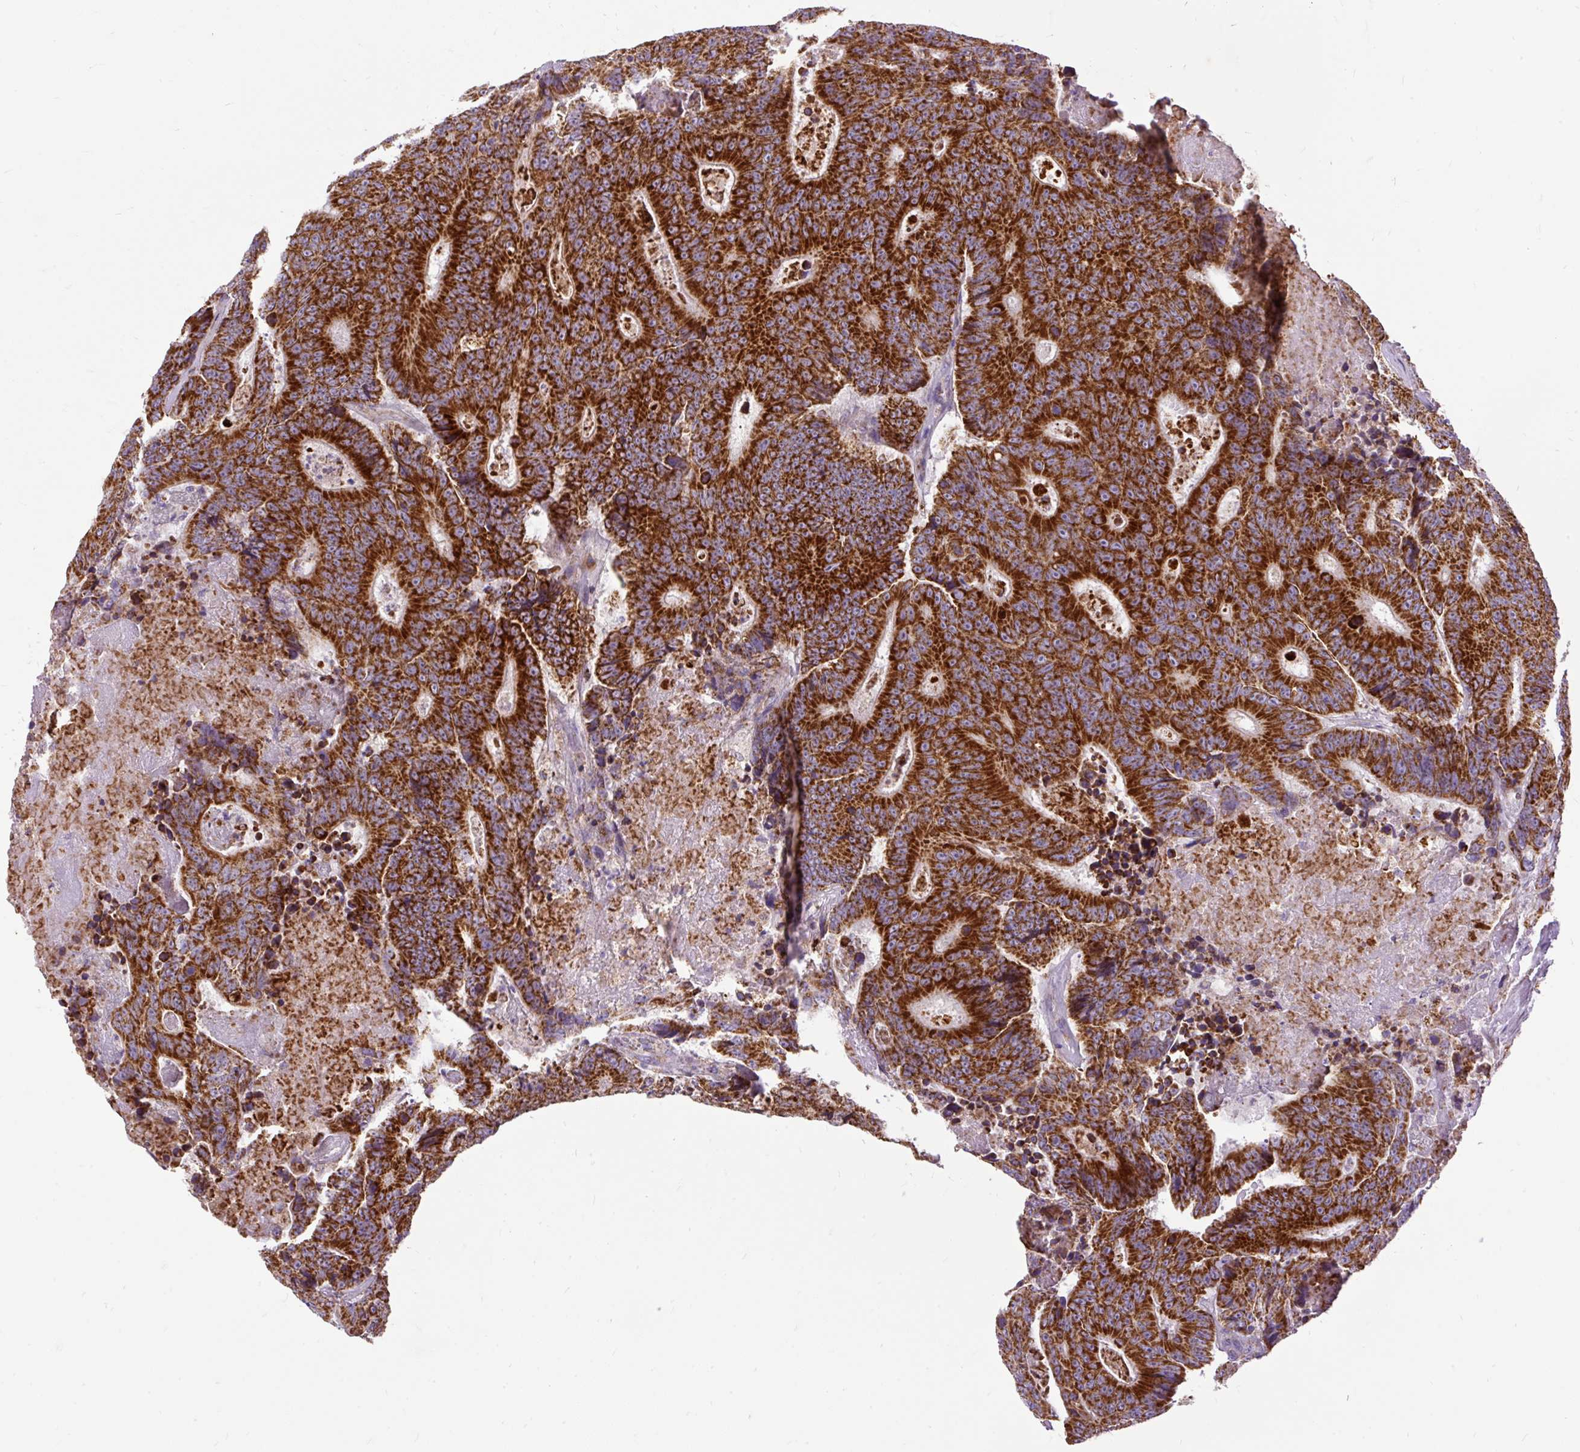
{"staining": {"intensity": "strong", "quantity": ">75%", "location": "cytoplasmic/membranous"}, "tissue": "colorectal cancer", "cell_type": "Tumor cells", "image_type": "cancer", "snomed": [{"axis": "morphology", "description": "Adenocarcinoma, NOS"}, {"axis": "topography", "description": "Colon"}], "caption": "Immunohistochemistry histopathology image of human colorectal cancer stained for a protein (brown), which reveals high levels of strong cytoplasmic/membranous positivity in about >75% of tumor cells.", "gene": "TOMM40", "patient": {"sex": "male", "age": 83}}